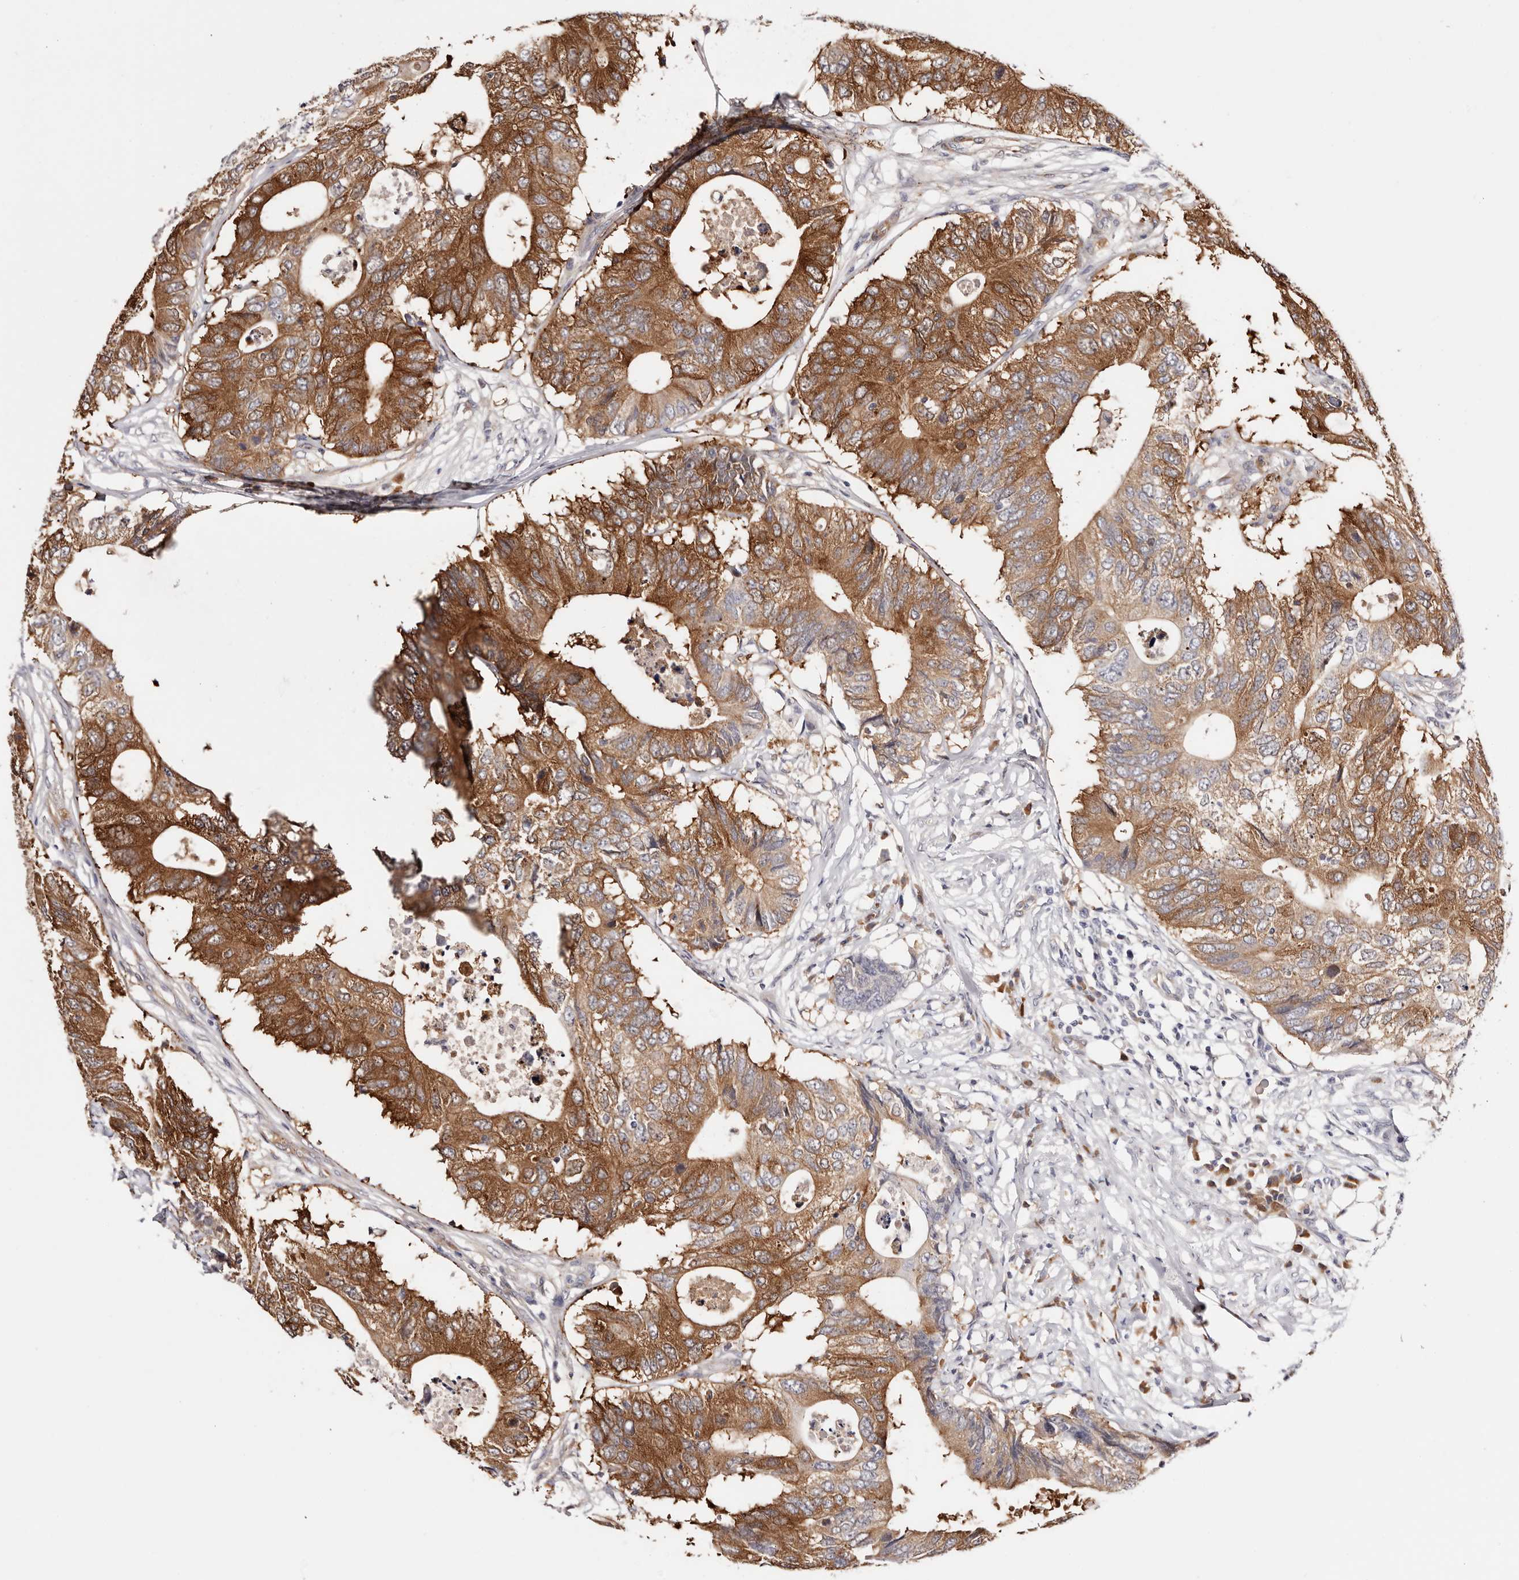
{"staining": {"intensity": "strong", "quantity": ">75%", "location": "cytoplasmic/membranous"}, "tissue": "colorectal cancer", "cell_type": "Tumor cells", "image_type": "cancer", "snomed": [{"axis": "morphology", "description": "Adenocarcinoma, NOS"}, {"axis": "topography", "description": "Colon"}], "caption": "An immunohistochemistry image of neoplastic tissue is shown. Protein staining in brown labels strong cytoplasmic/membranous positivity in colorectal cancer within tumor cells.", "gene": "GFOD1", "patient": {"sex": "male", "age": 71}}